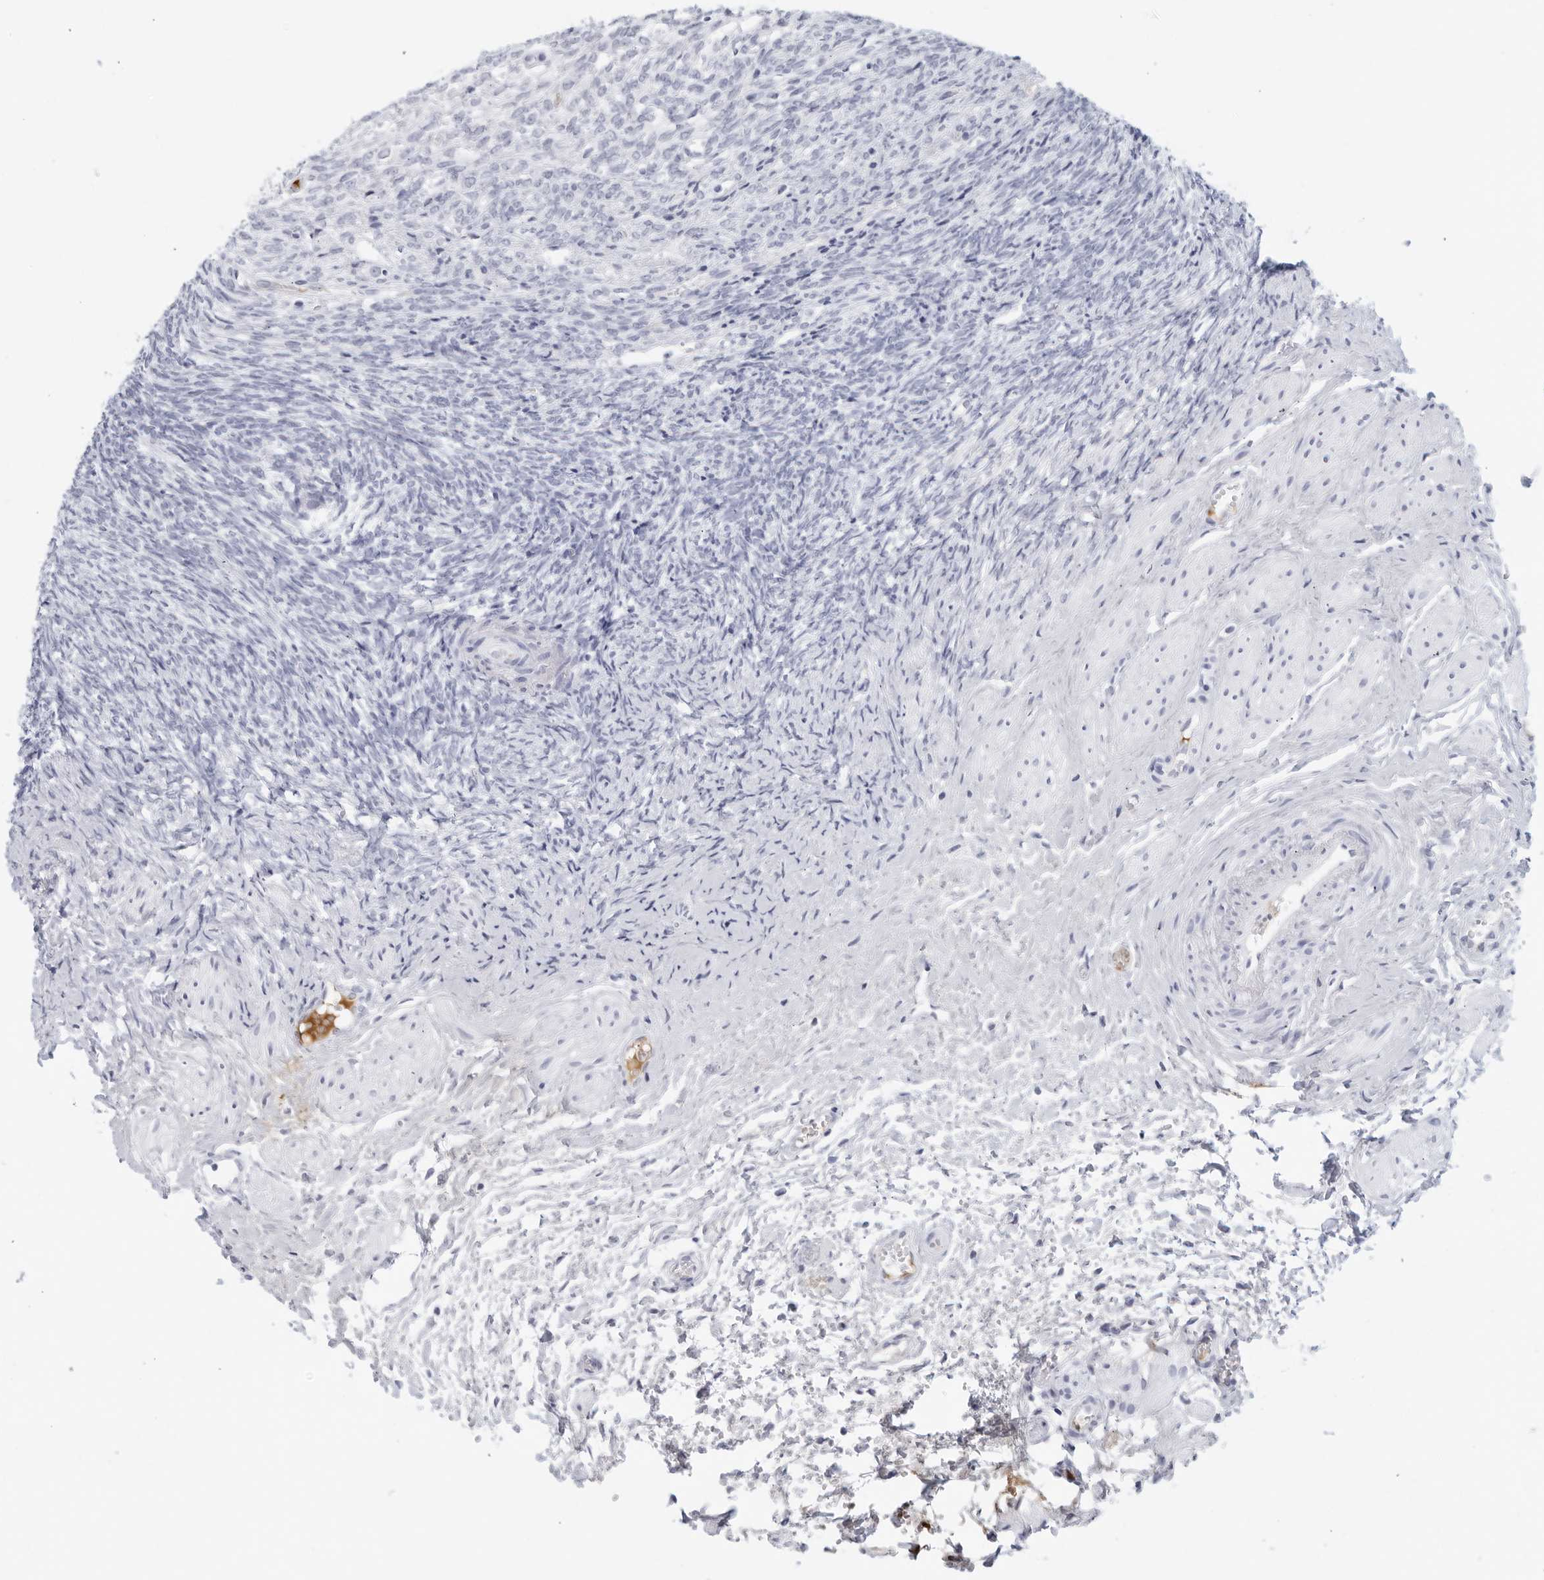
{"staining": {"intensity": "negative", "quantity": "none", "location": "none"}, "tissue": "ovary", "cell_type": "Ovarian stroma cells", "image_type": "normal", "snomed": [{"axis": "morphology", "description": "Normal tissue, NOS"}, {"axis": "topography", "description": "Ovary"}], "caption": "Immunohistochemistry of unremarkable ovary displays no staining in ovarian stroma cells.", "gene": "FGG", "patient": {"sex": "female", "age": 41}}